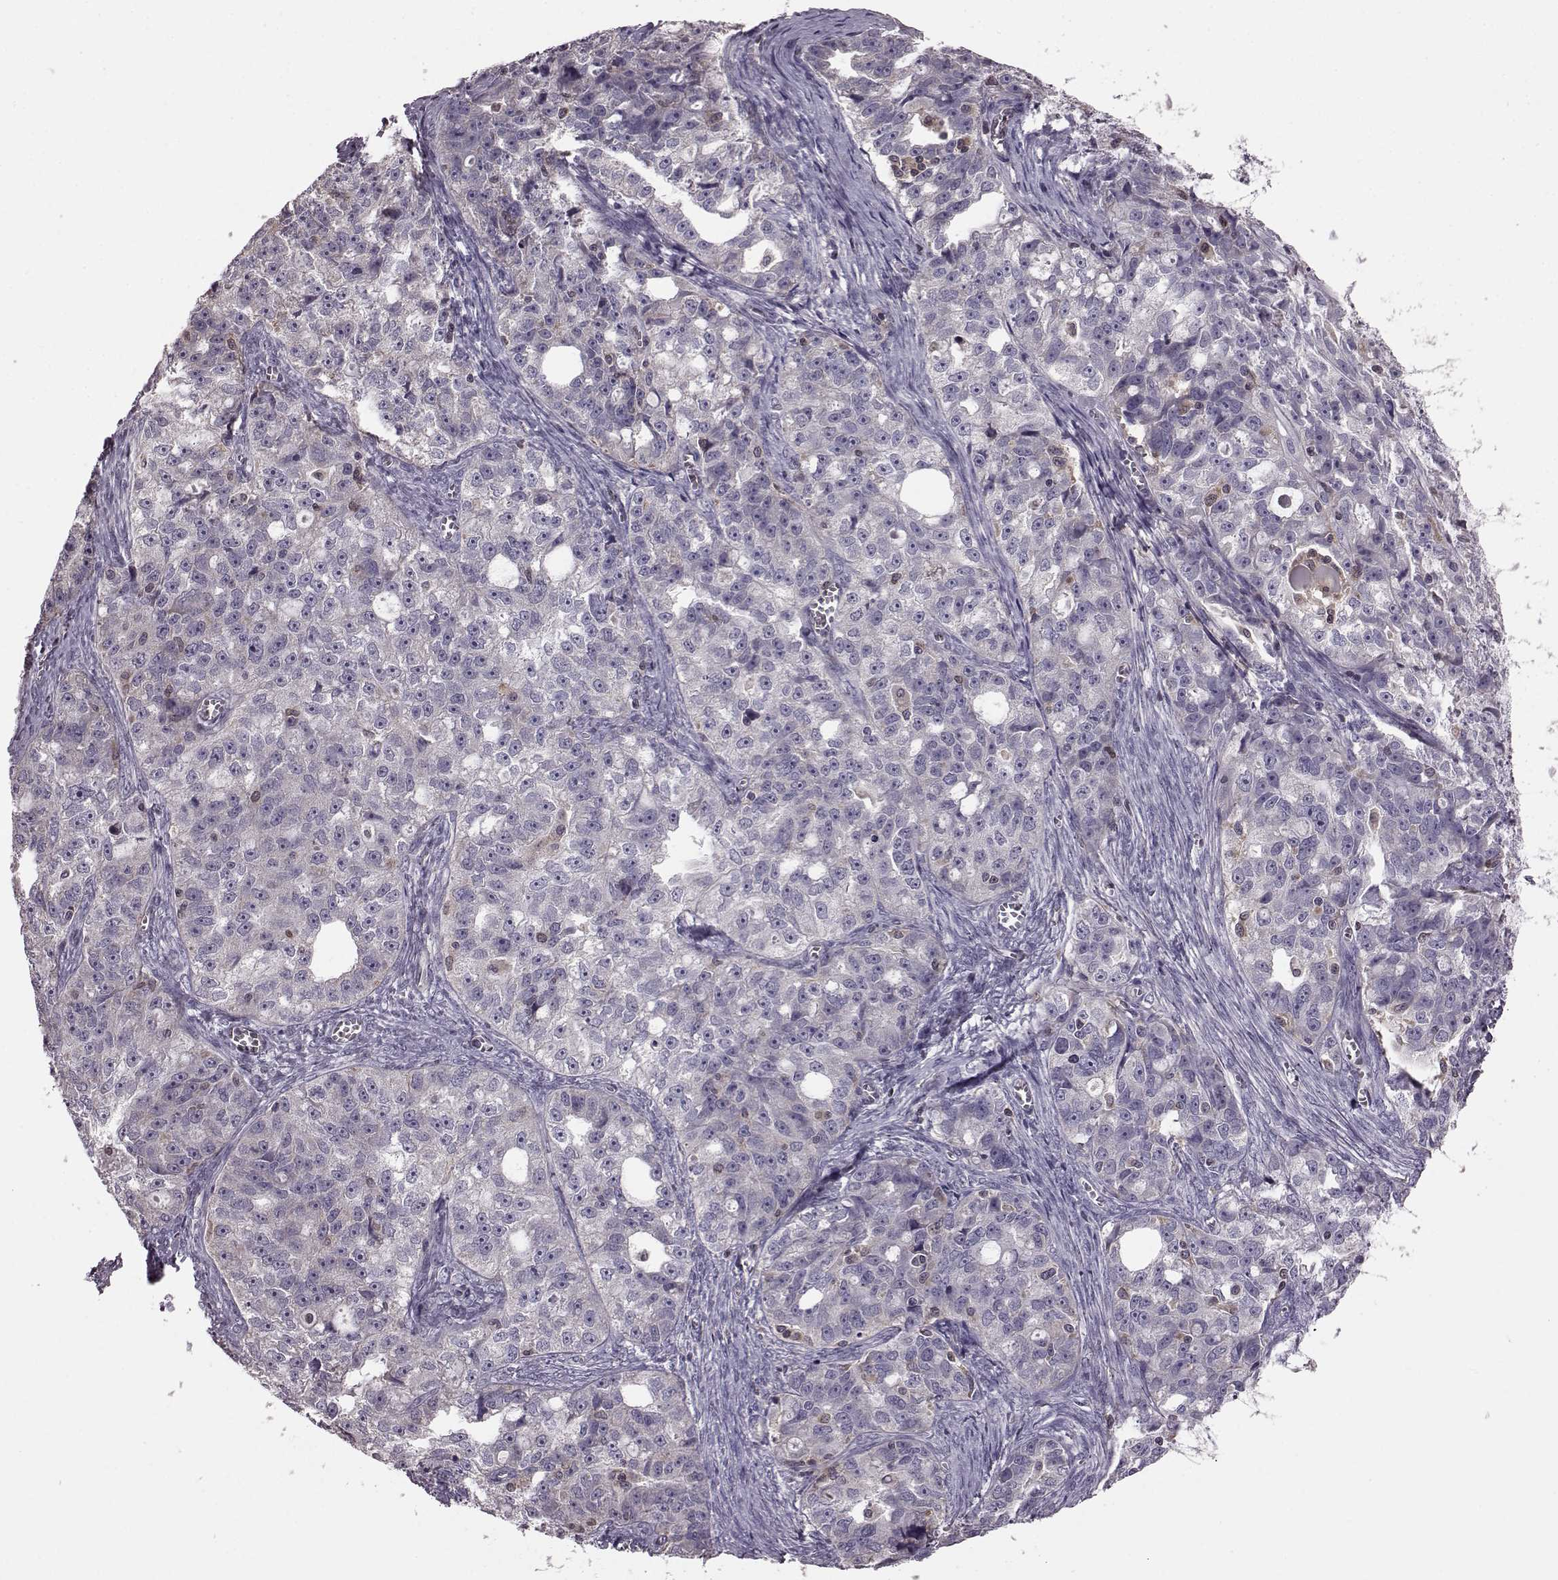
{"staining": {"intensity": "negative", "quantity": "none", "location": "none"}, "tissue": "ovarian cancer", "cell_type": "Tumor cells", "image_type": "cancer", "snomed": [{"axis": "morphology", "description": "Cystadenocarcinoma, serous, NOS"}, {"axis": "topography", "description": "Ovary"}], "caption": "This is an immunohistochemistry histopathology image of human ovarian cancer (serous cystadenocarcinoma). There is no expression in tumor cells.", "gene": "CDC42SE1", "patient": {"sex": "female", "age": 51}}